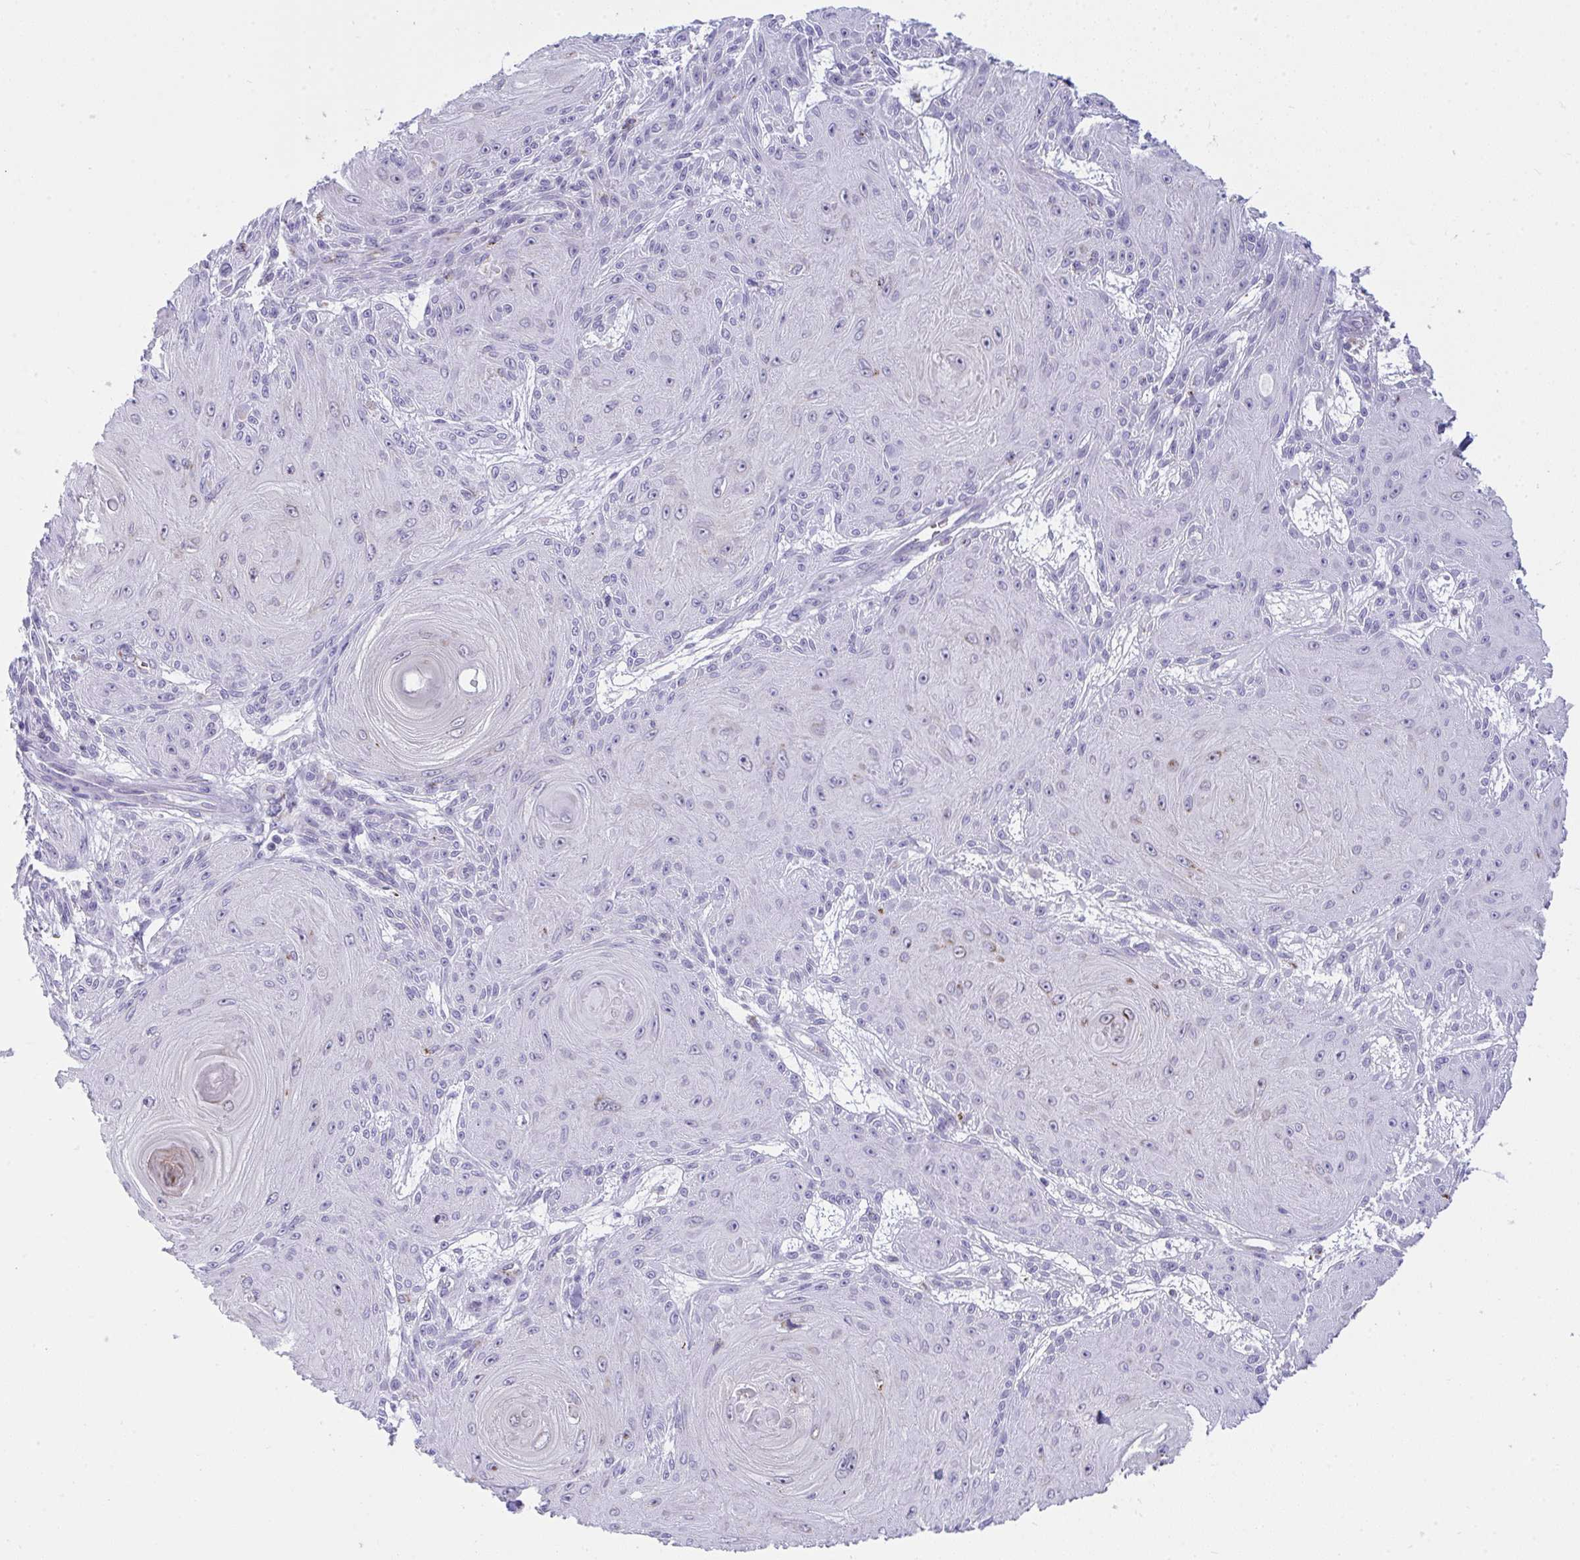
{"staining": {"intensity": "negative", "quantity": "none", "location": "none"}, "tissue": "skin cancer", "cell_type": "Tumor cells", "image_type": "cancer", "snomed": [{"axis": "morphology", "description": "Squamous cell carcinoma, NOS"}, {"axis": "topography", "description": "Skin"}], "caption": "The image demonstrates no significant expression in tumor cells of squamous cell carcinoma (skin). (DAB IHC with hematoxylin counter stain).", "gene": "PLA2G12B", "patient": {"sex": "male", "age": 88}}